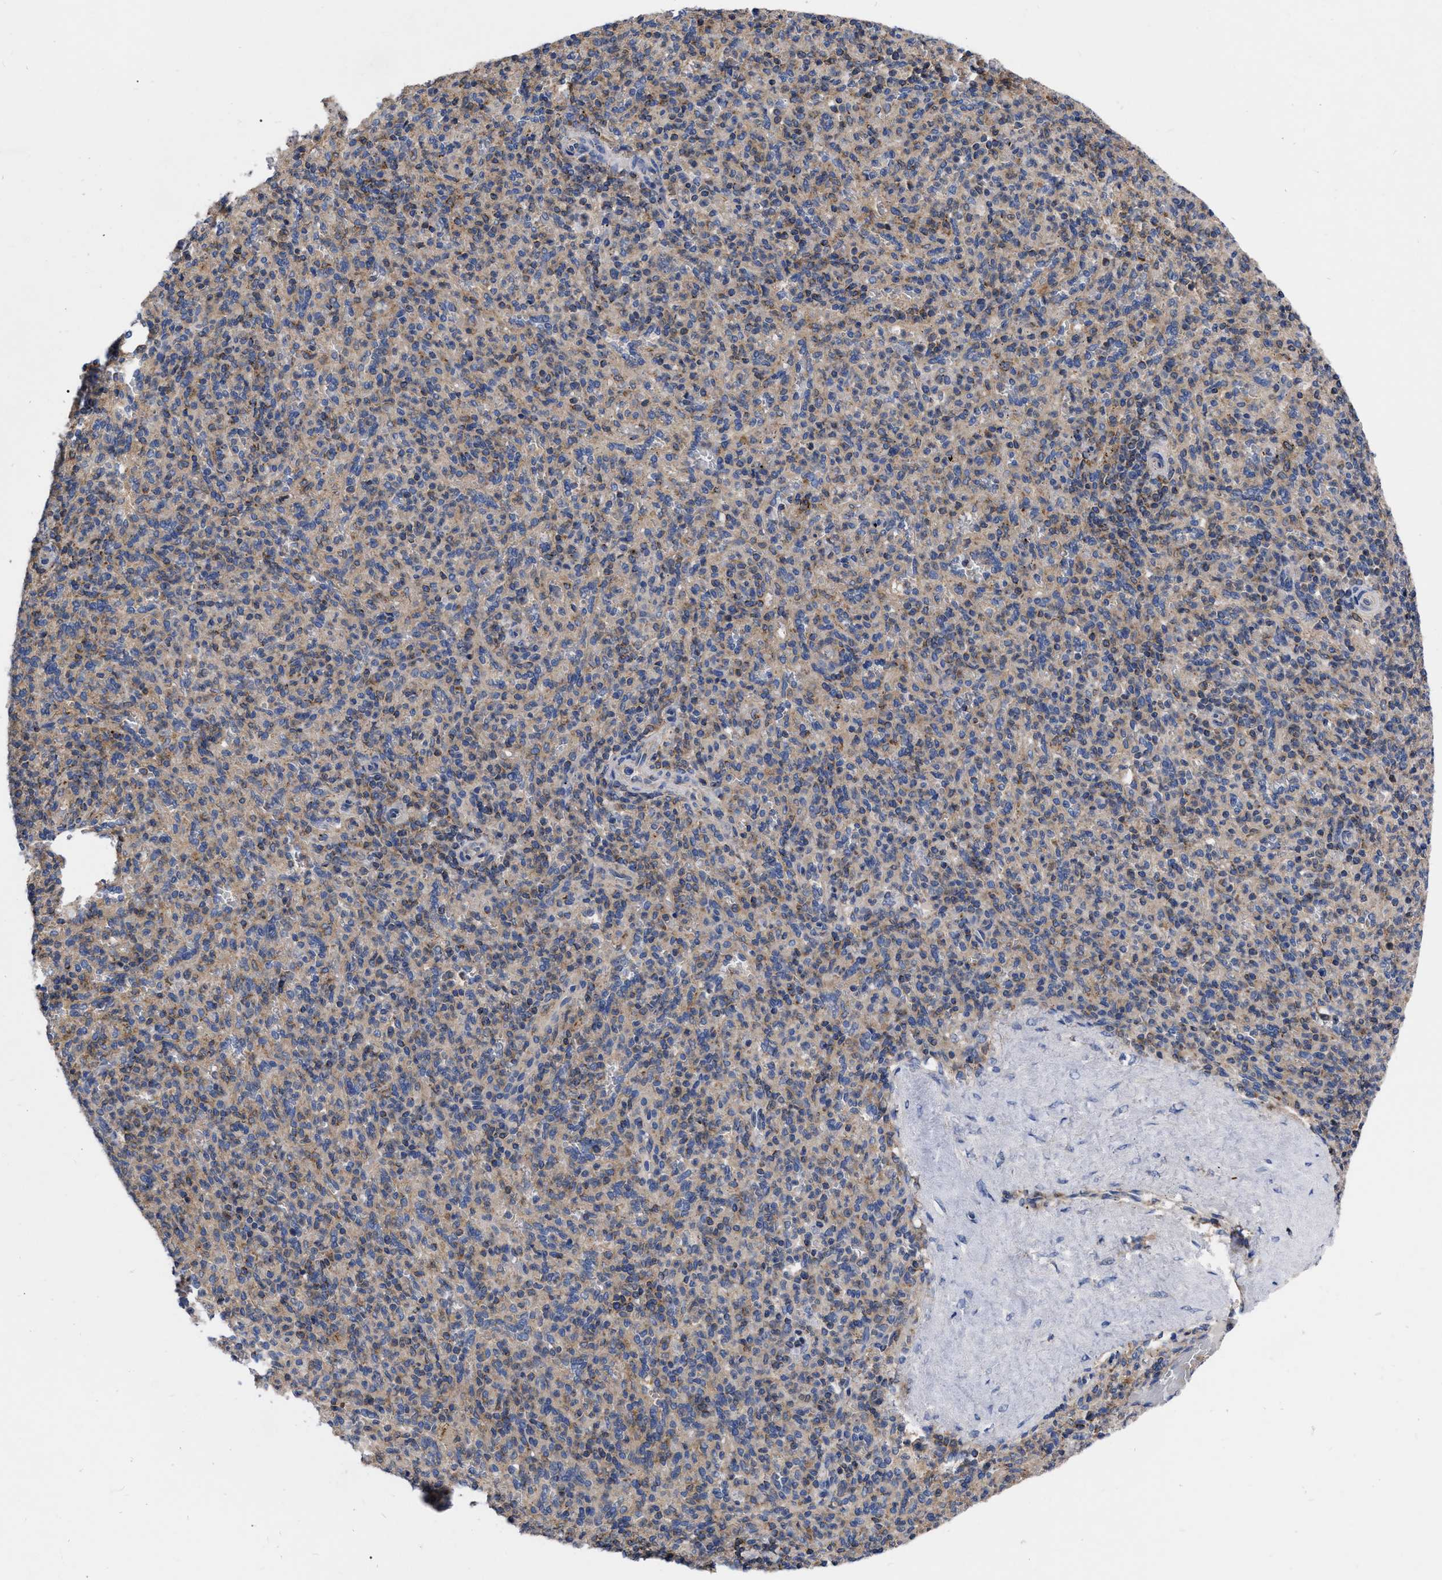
{"staining": {"intensity": "weak", "quantity": "25%-75%", "location": "cytoplasmic/membranous"}, "tissue": "spleen", "cell_type": "Cells in red pulp", "image_type": "normal", "snomed": [{"axis": "morphology", "description": "Normal tissue, NOS"}, {"axis": "topography", "description": "Spleen"}], "caption": "Protein expression analysis of normal human spleen reveals weak cytoplasmic/membranous staining in about 25%-75% of cells in red pulp.", "gene": "CDKN2C", "patient": {"sex": "male", "age": 36}}